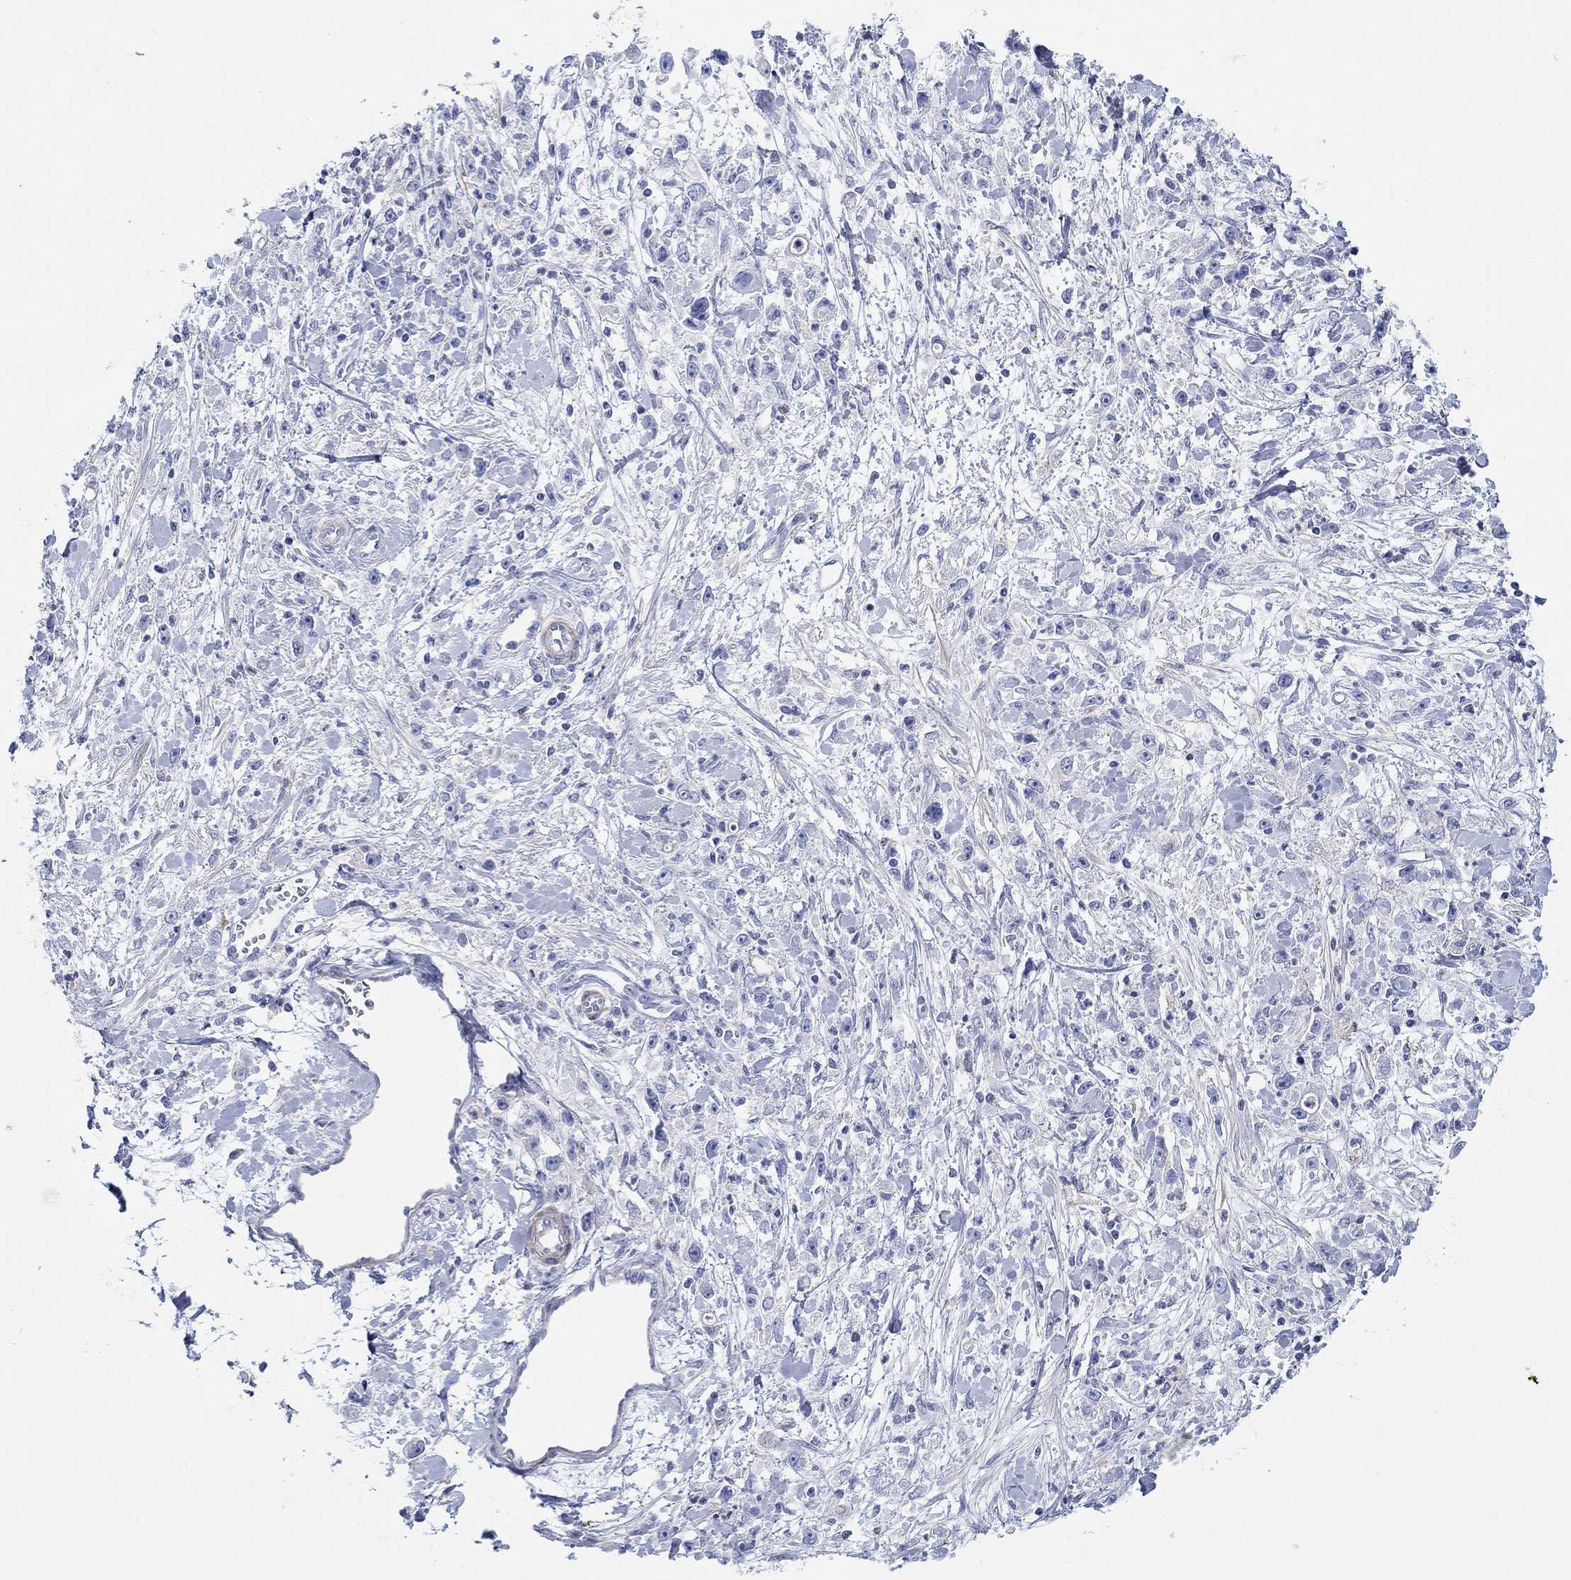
{"staining": {"intensity": "negative", "quantity": "none", "location": "none"}, "tissue": "stomach cancer", "cell_type": "Tumor cells", "image_type": "cancer", "snomed": [{"axis": "morphology", "description": "Adenocarcinoma, NOS"}, {"axis": "topography", "description": "Stomach"}], "caption": "Human stomach cancer (adenocarcinoma) stained for a protein using IHC displays no expression in tumor cells.", "gene": "PPIL6", "patient": {"sex": "female", "age": 59}}